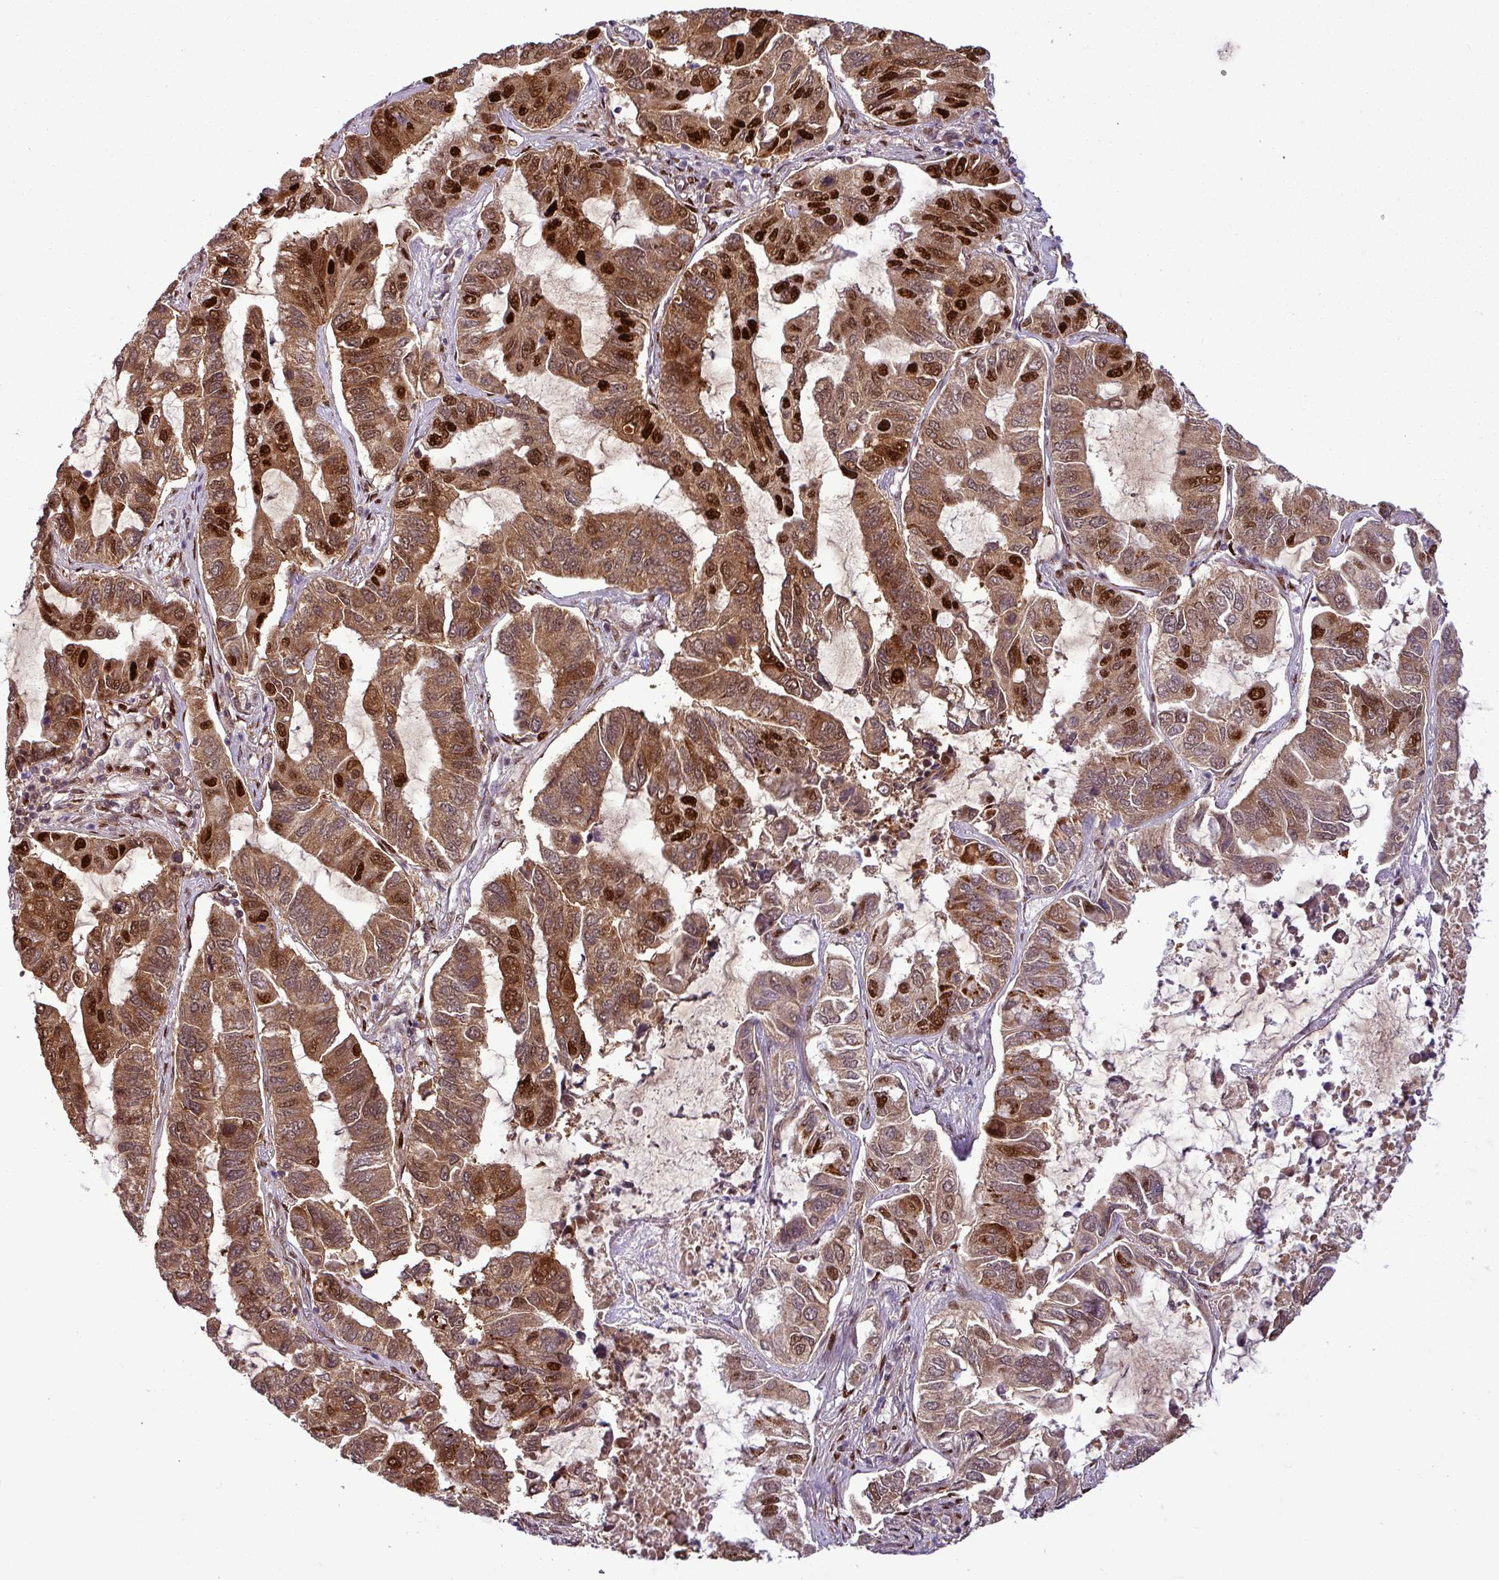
{"staining": {"intensity": "strong", "quantity": ">75%", "location": "cytoplasmic/membranous,nuclear"}, "tissue": "lung cancer", "cell_type": "Tumor cells", "image_type": "cancer", "snomed": [{"axis": "morphology", "description": "Adenocarcinoma, NOS"}, {"axis": "topography", "description": "Lung"}], "caption": "Tumor cells demonstrate high levels of strong cytoplasmic/membranous and nuclear expression in approximately >75% of cells in lung cancer (adenocarcinoma). The staining was performed using DAB to visualize the protein expression in brown, while the nuclei were stained in blue with hematoxylin (Magnification: 20x).", "gene": "IRF2BPL", "patient": {"sex": "male", "age": 64}}